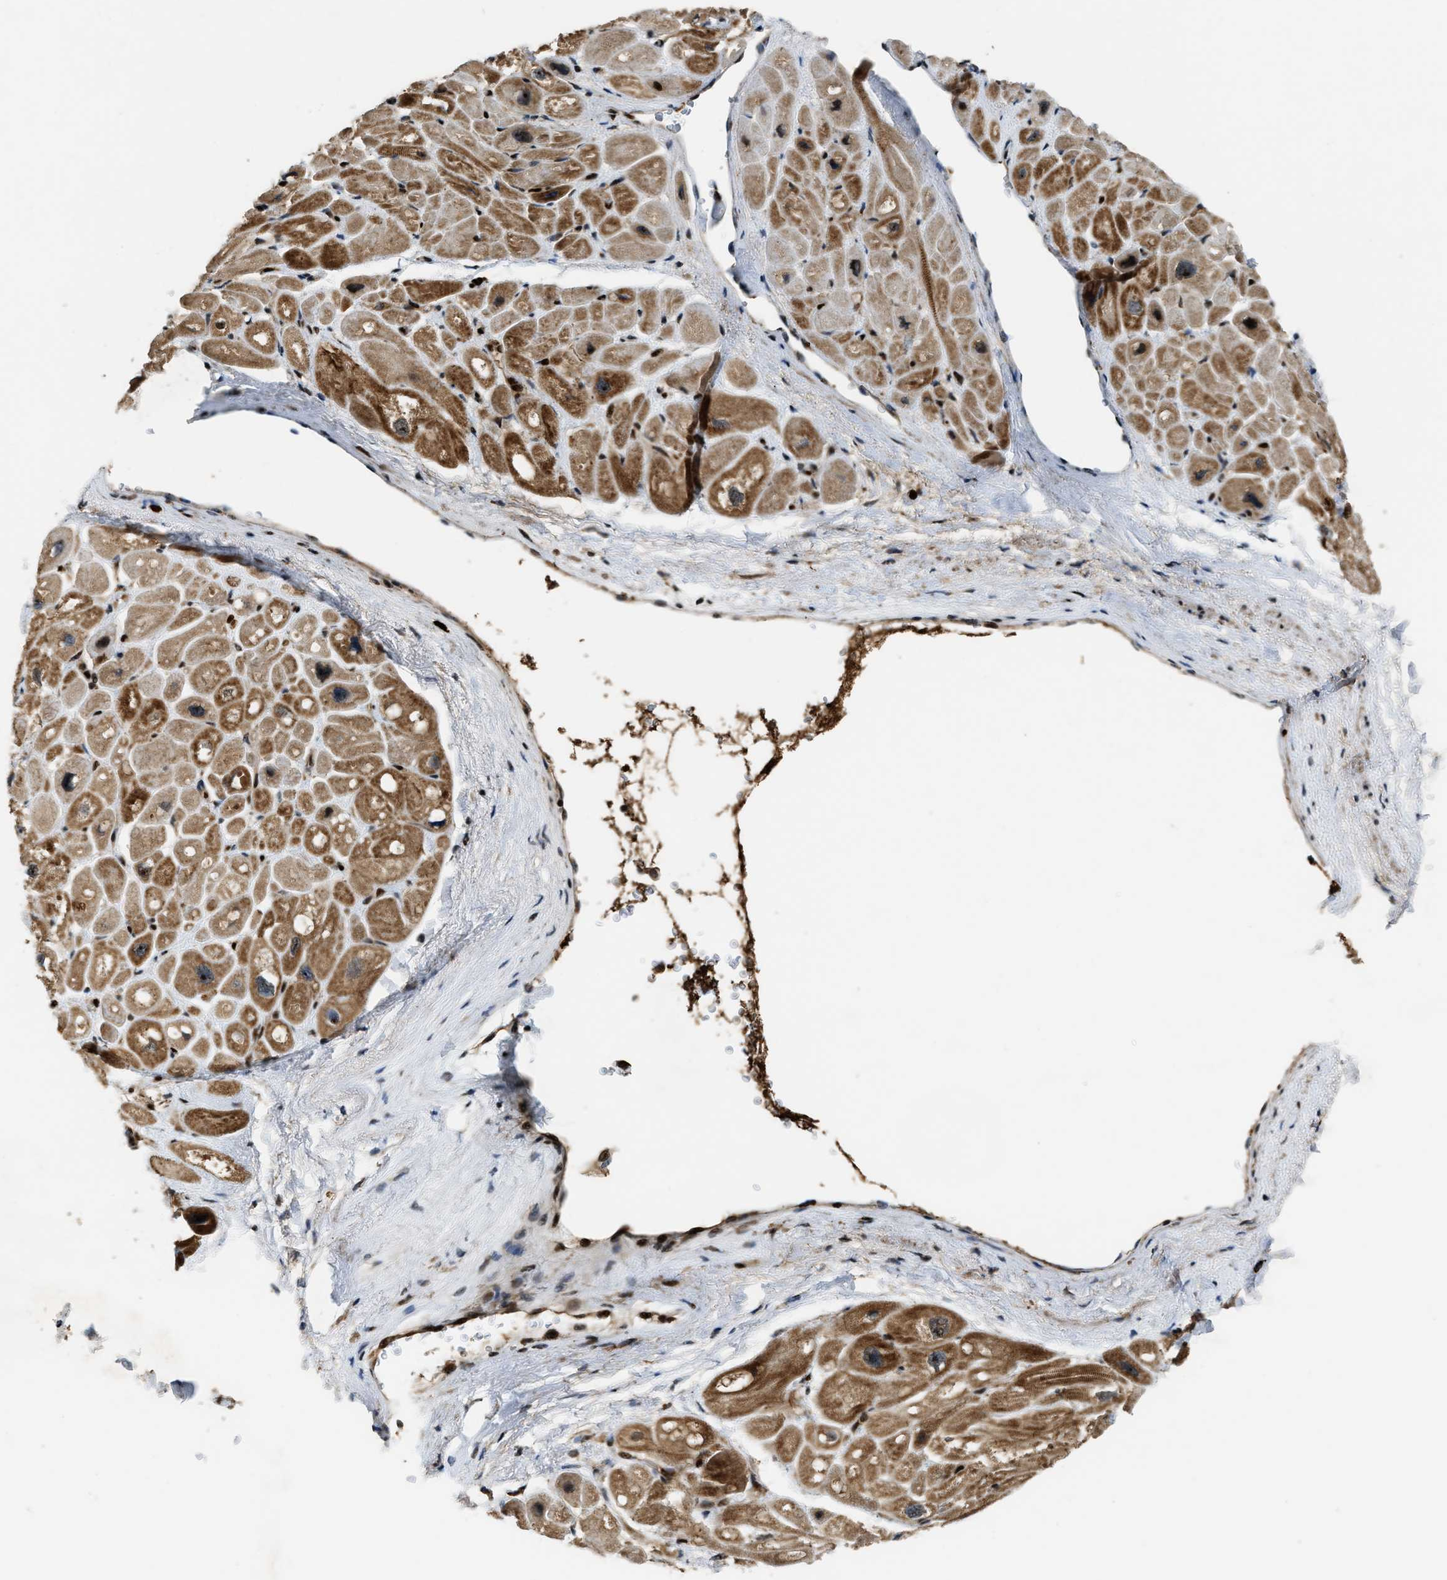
{"staining": {"intensity": "strong", "quantity": ">75%", "location": "cytoplasmic/membranous,nuclear"}, "tissue": "heart muscle", "cell_type": "Cardiomyocytes", "image_type": "normal", "snomed": [{"axis": "morphology", "description": "Normal tissue, NOS"}, {"axis": "topography", "description": "Heart"}], "caption": "Cardiomyocytes demonstrate strong cytoplasmic/membranous,nuclear staining in approximately >75% of cells in benign heart muscle. (Stains: DAB (3,3'-diaminobenzidine) in brown, nuclei in blue, Microscopy: brightfield microscopy at high magnification).", "gene": "ZNF687", "patient": {"sex": "male", "age": 49}}